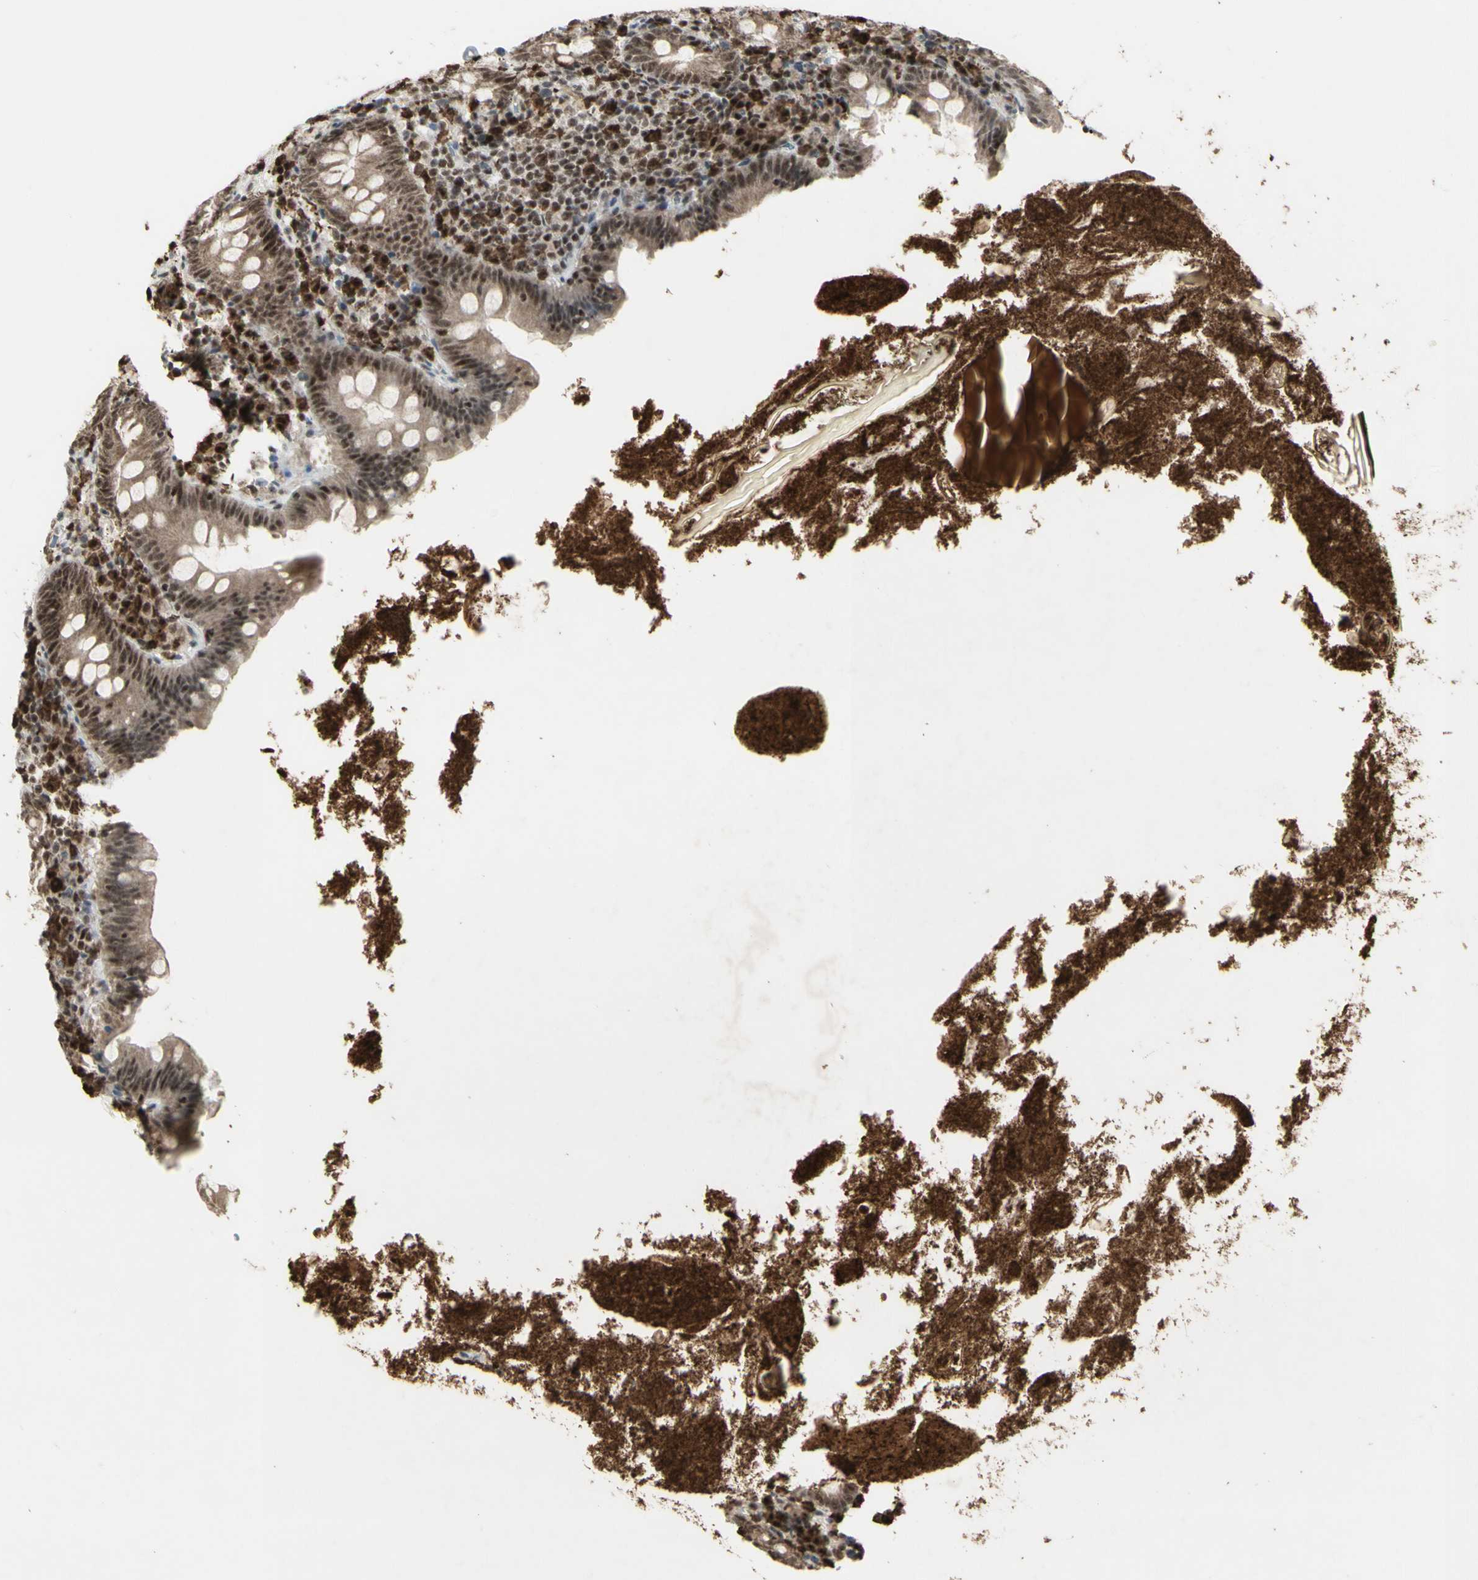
{"staining": {"intensity": "moderate", "quantity": "25%-75%", "location": "nuclear"}, "tissue": "appendix", "cell_type": "Glandular cells", "image_type": "normal", "snomed": [{"axis": "morphology", "description": "Normal tissue, NOS"}, {"axis": "topography", "description": "Appendix"}], "caption": "A brown stain labels moderate nuclear positivity of a protein in glandular cells of benign appendix. Nuclei are stained in blue.", "gene": "CCNT1", "patient": {"sex": "male", "age": 52}}